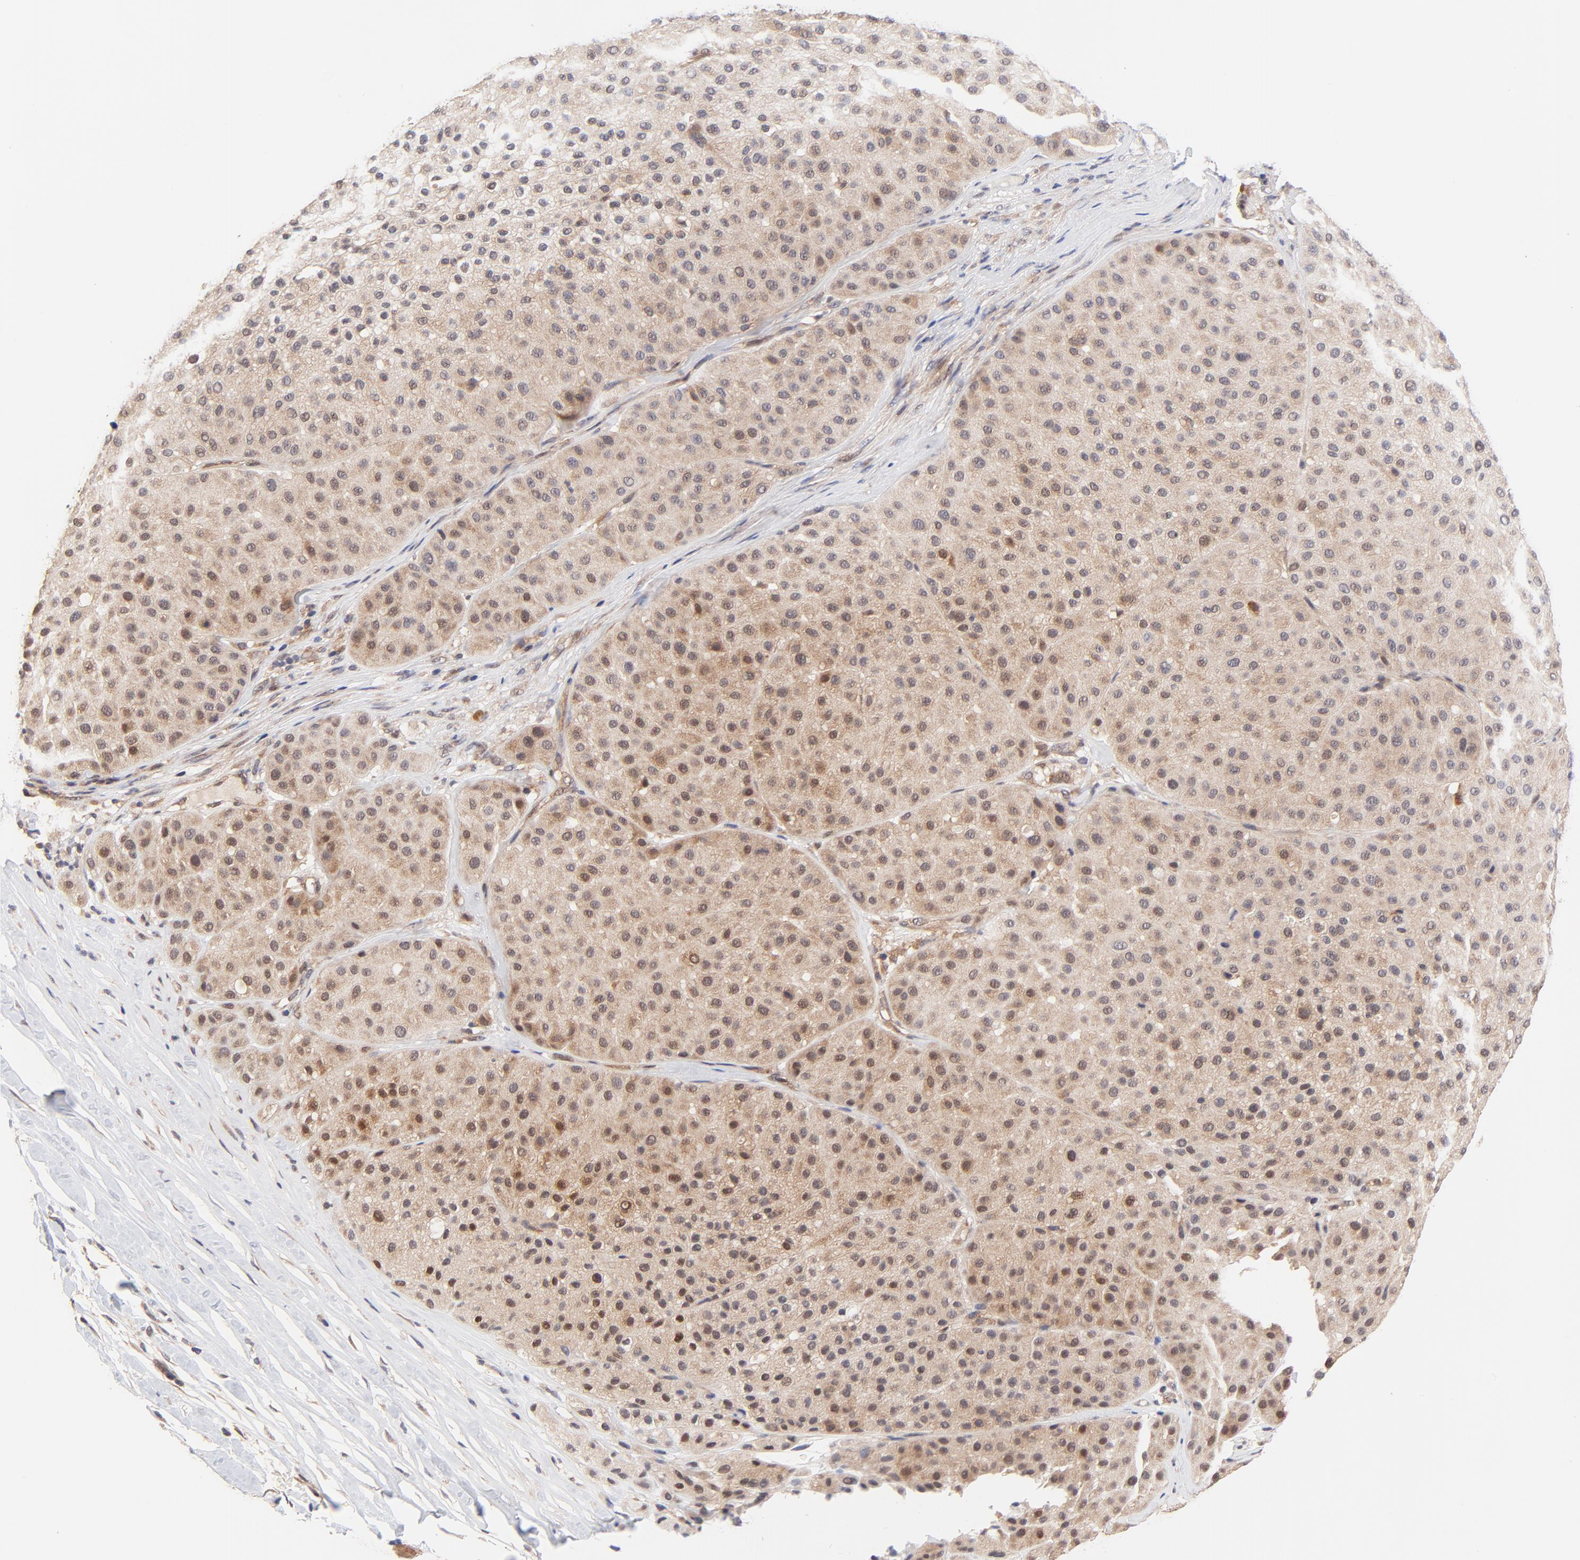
{"staining": {"intensity": "moderate", "quantity": ">75%", "location": "cytoplasmic/membranous,nuclear"}, "tissue": "melanoma", "cell_type": "Tumor cells", "image_type": "cancer", "snomed": [{"axis": "morphology", "description": "Normal tissue, NOS"}, {"axis": "morphology", "description": "Malignant melanoma, Metastatic site"}, {"axis": "topography", "description": "Skin"}], "caption": "Moderate cytoplasmic/membranous and nuclear staining is seen in approximately >75% of tumor cells in melanoma.", "gene": "TXNL1", "patient": {"sex": "male", "age": 41}}